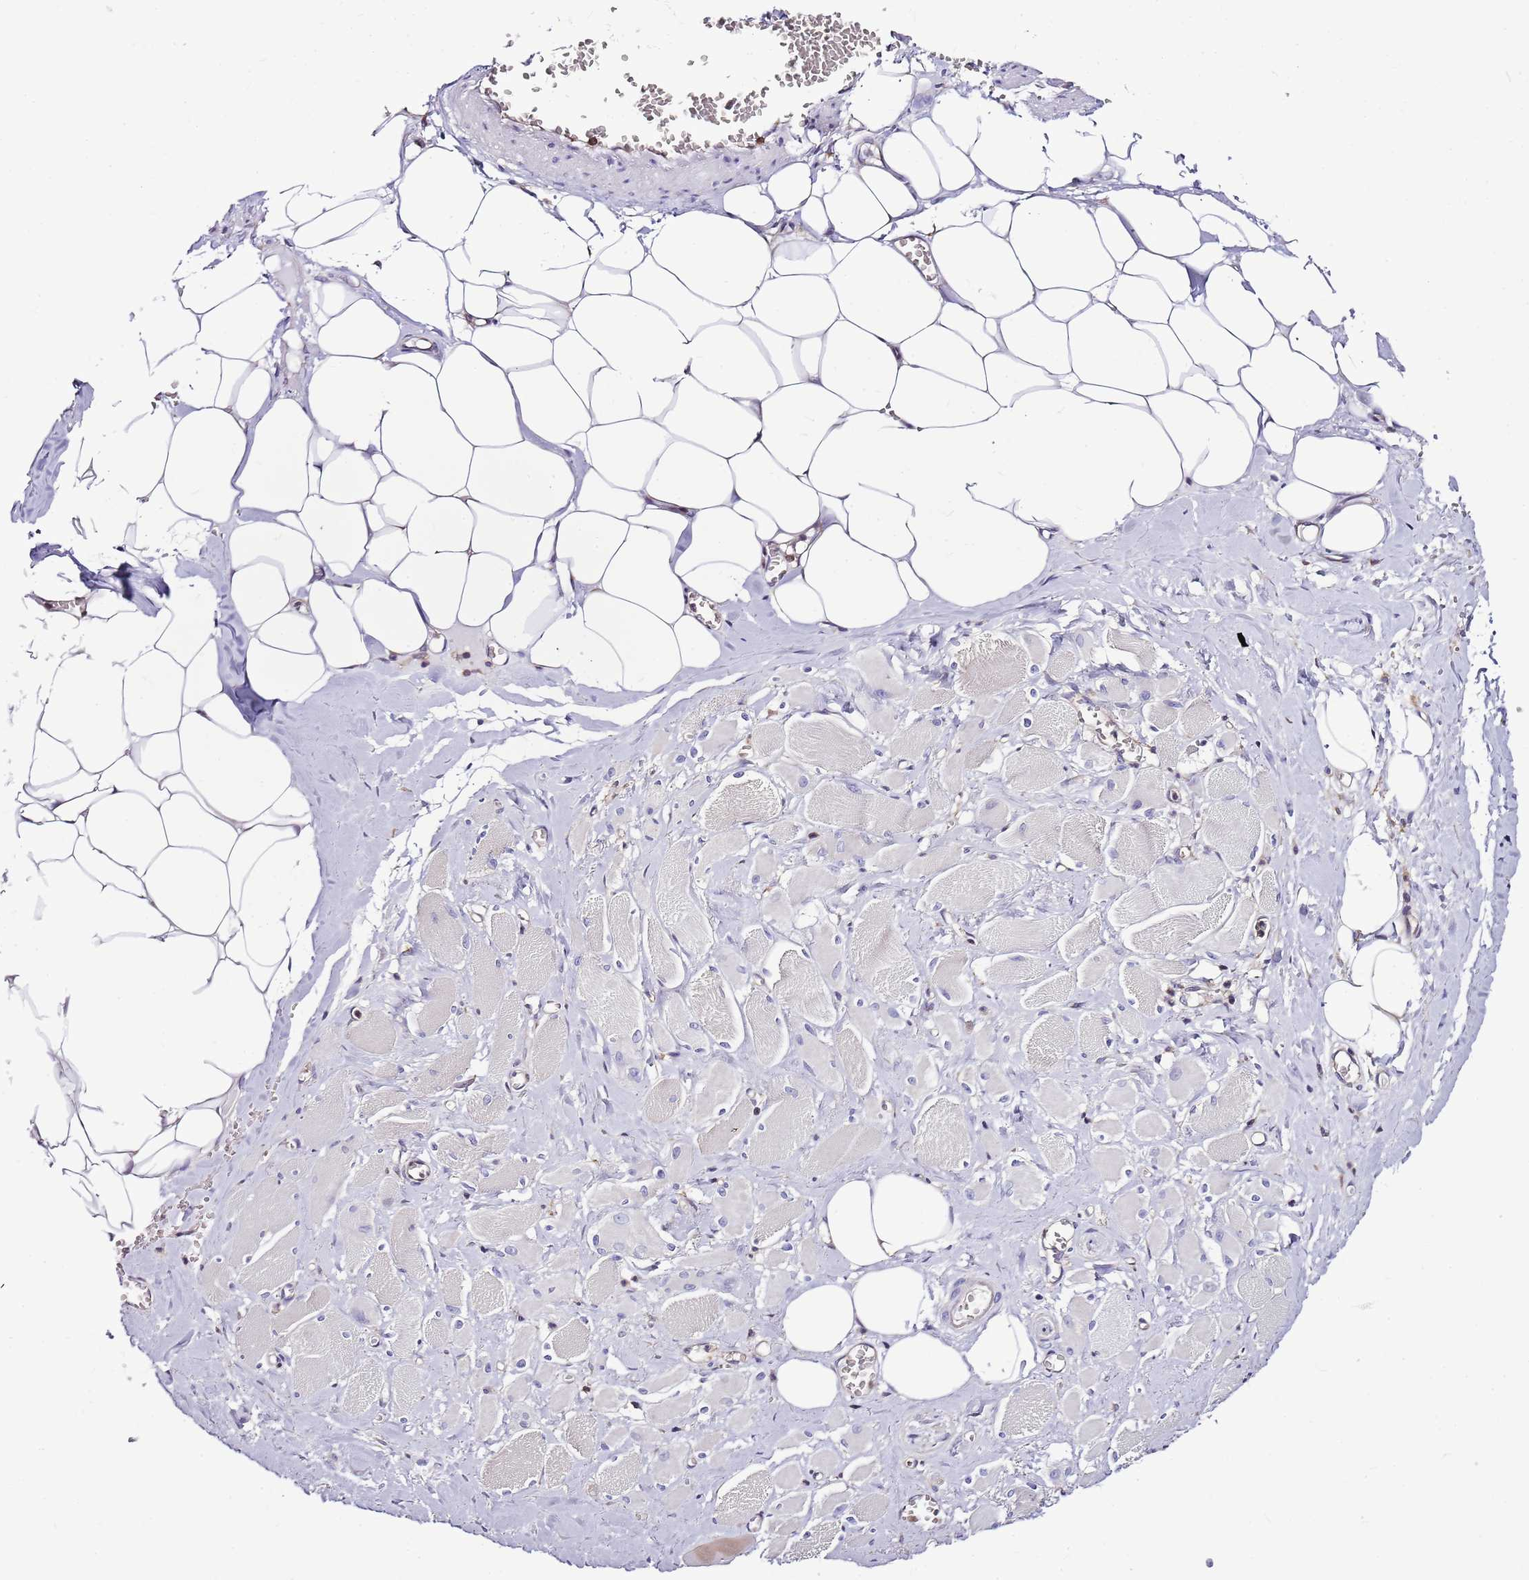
{"staining": {"intensity": "negative", "quantity": "none", "location": "none"}, "tissue": "skeletal muscle", "cell_type": "Myocytes", "image_type": "normal", "snomed": [{"axis": "morphology", "description": "Normal tissue, NOS"}, {"axis": "morphology", "description": "Basal cell carcinoma"}, {"axis": "topography", "description": "Skeletal muscle"}], "caption": "The image exhibits no staining of myocytes in unremarkable skeletal muscle. Nuclei are stained in blue.", "gene": "ATXN2L", "patient": {"sex": "female", "age": 64}}